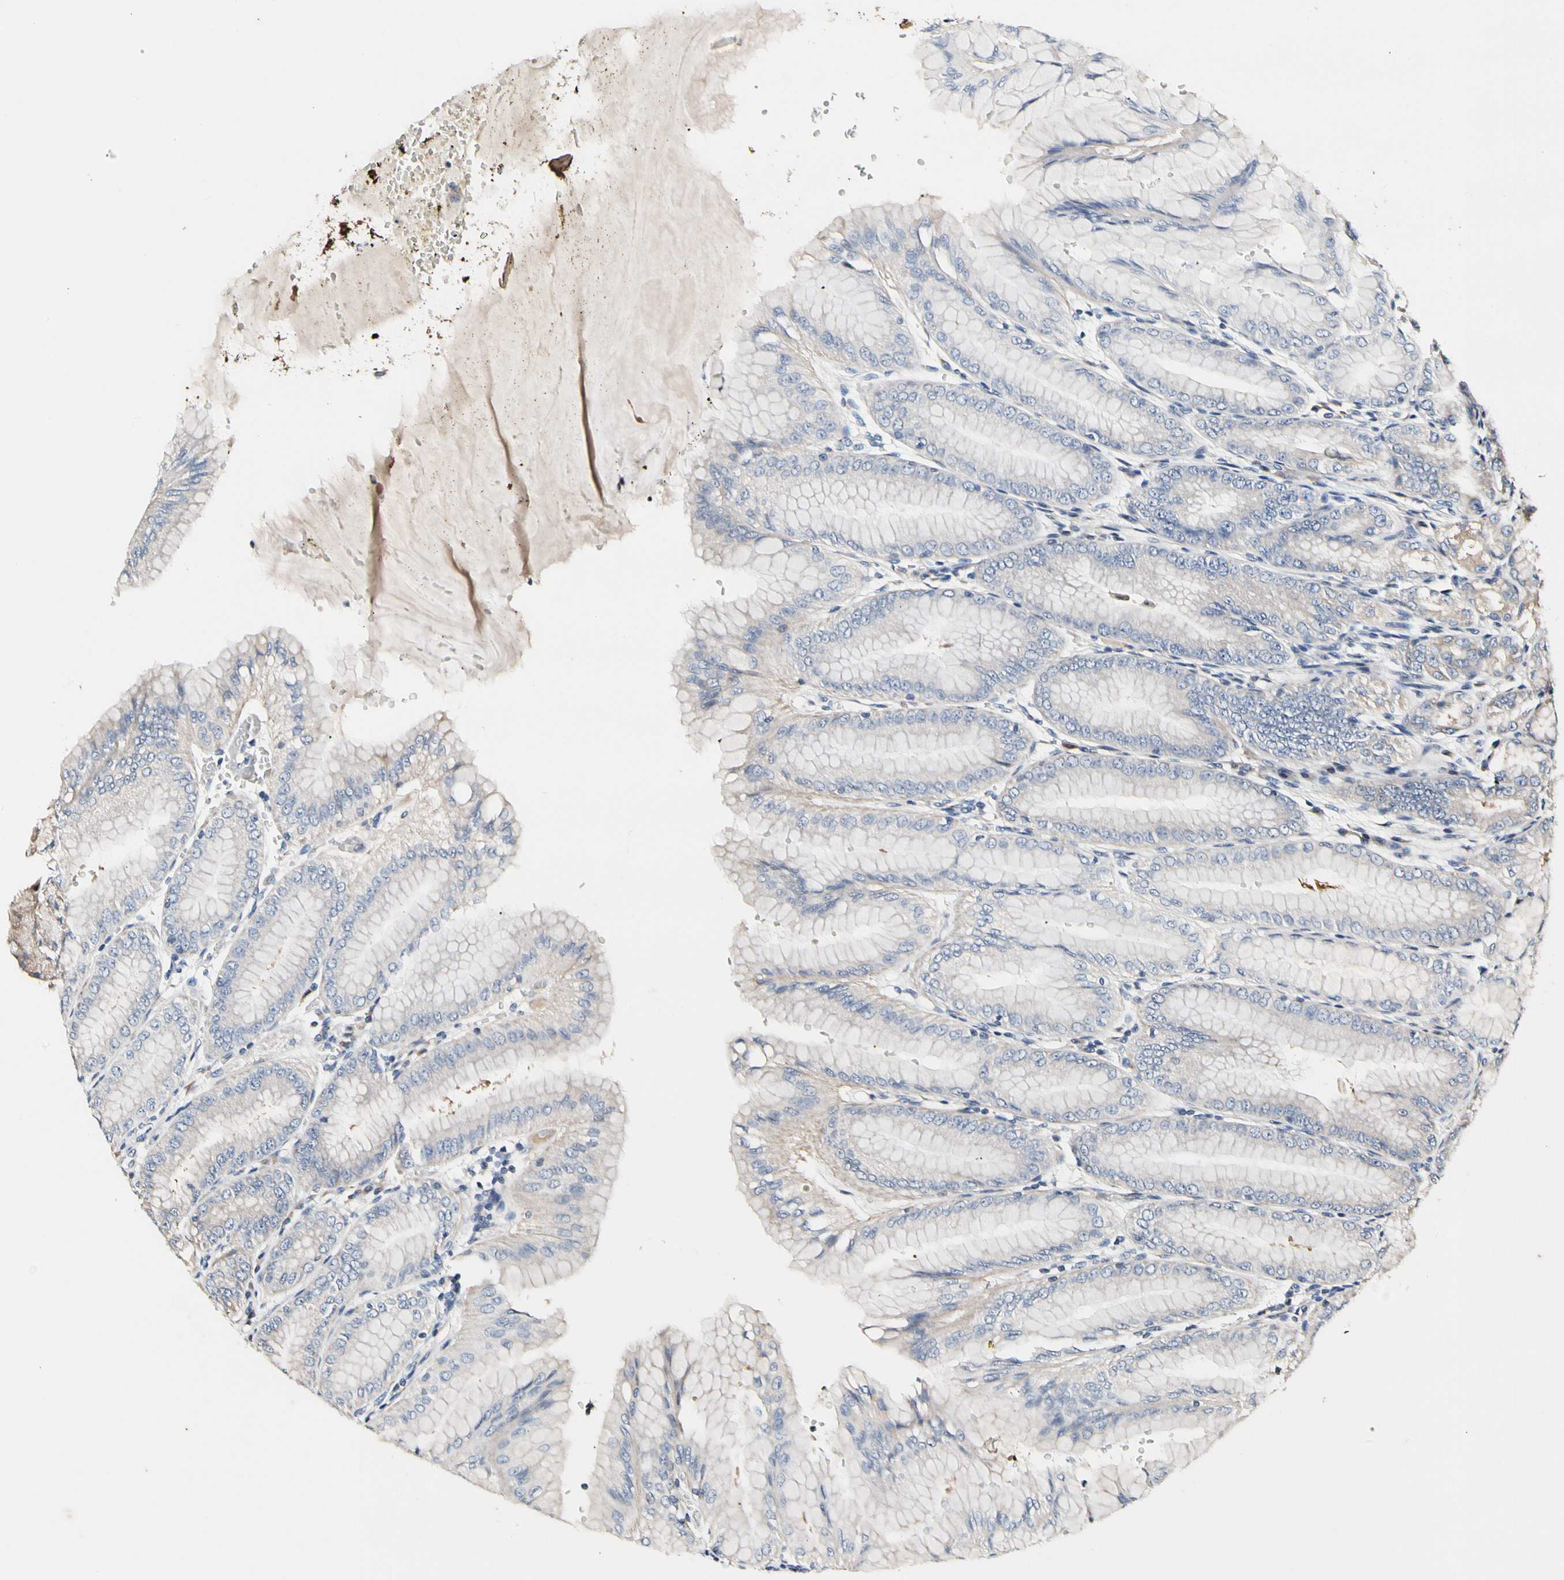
{"staining": {"intensity": "weak", "quantity": "<25%", "location": "cytoplasmic/membranous"}, "tissue": "stomach", "cell_type": "Glandular cells", "image_type": "normal", "snomed": [{"axis": "morphology", "description": "Normal tissue, NOS"}, {"axis": "topography", "description": "Stomach, lower"}], "caption": "Histopathology image shows no significant protein staining in glandular cells of normal stomach. (Stains: DAB IHC with hematoxylin counter stain, Microscopy: brightfield microscopy at high magnification).", "gene": "SOX30", "patient": {"sex": "male", "age": 71}}